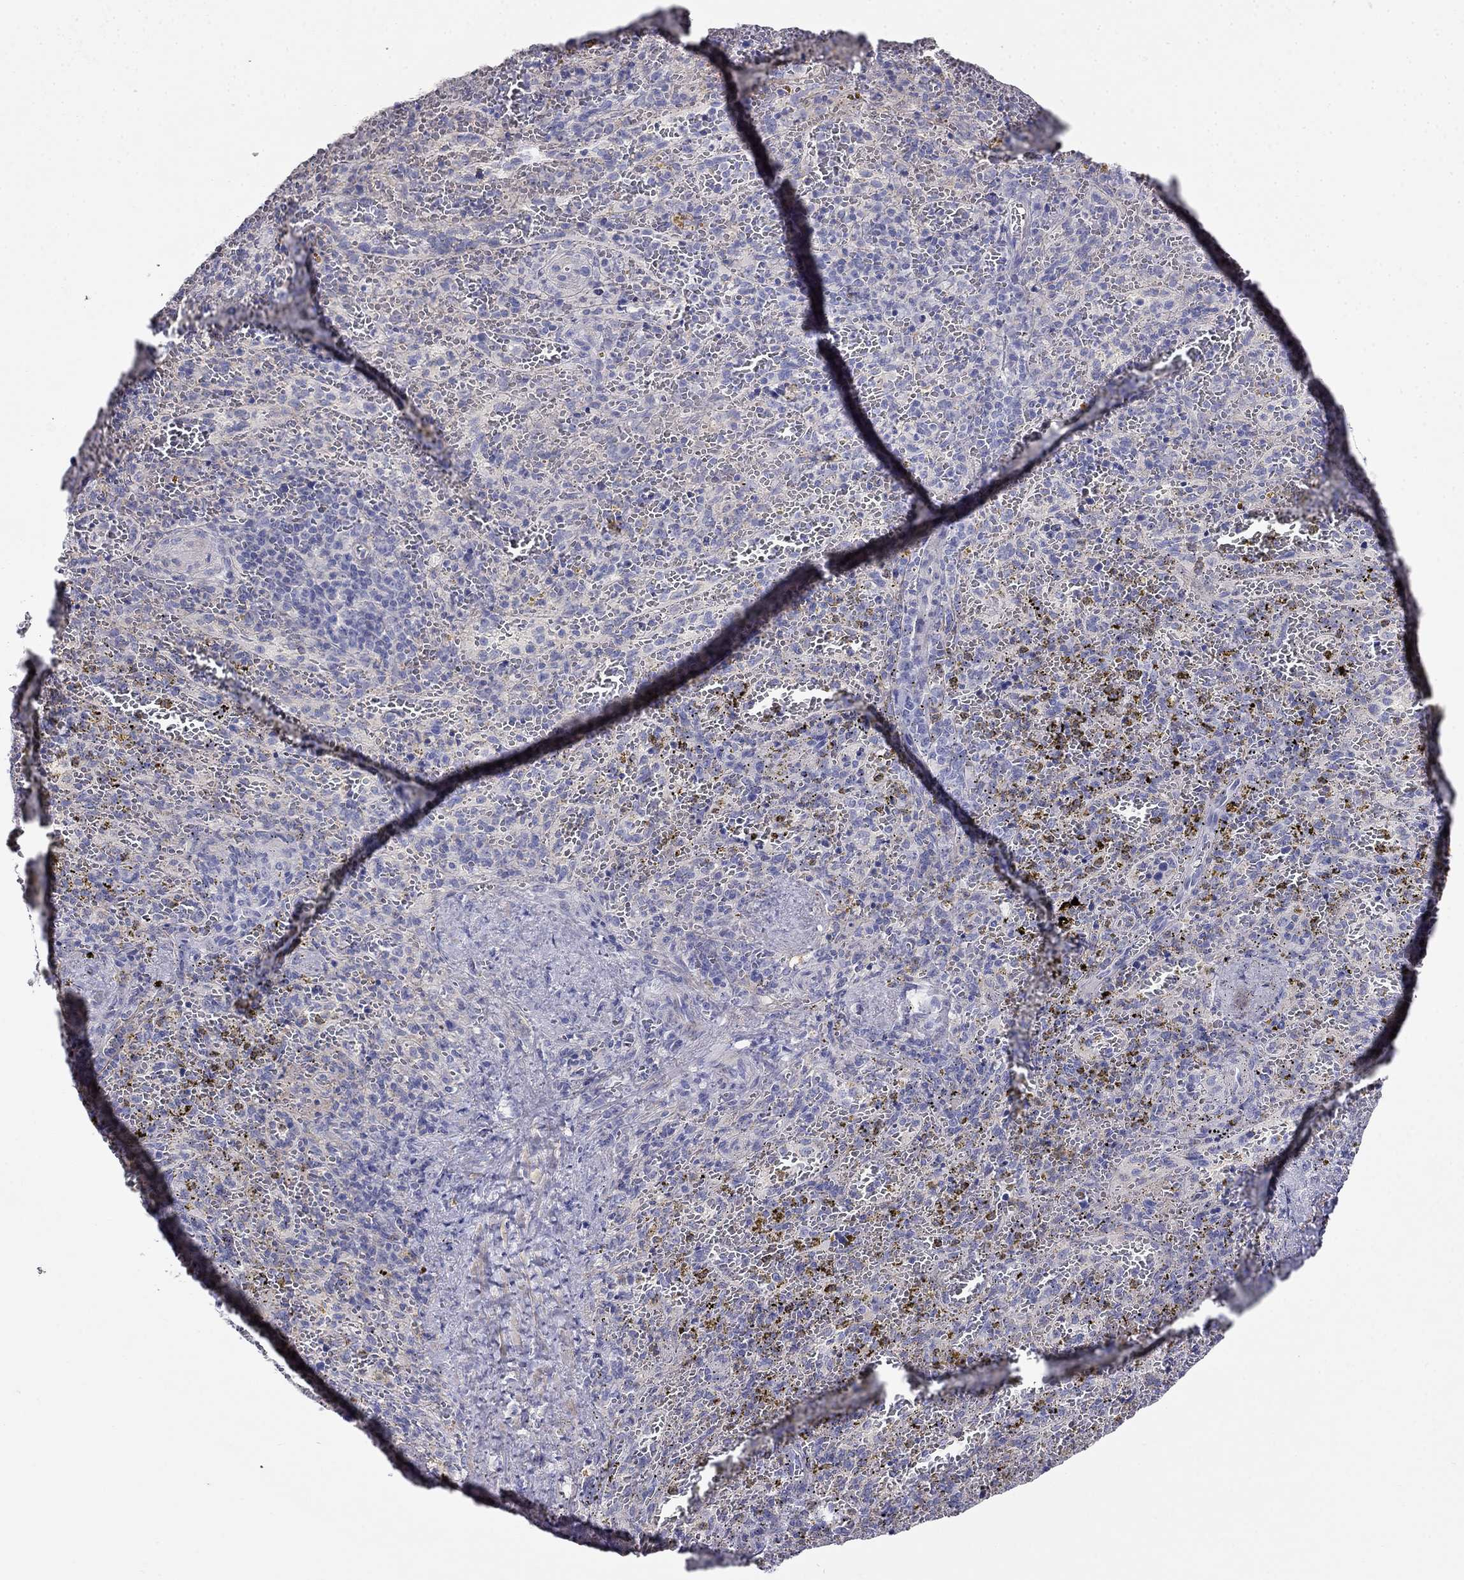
{"staining": {"intensity": "negative", "quantity": "none", "location": "none"}, "tissue": "spleen", "cell_type": "Cells in red pulp", "image_type": "normal", "snomed": [{"axis": "morphology", "description": "Normal tissue, NOS"}, {"axis": "topography", "description": "Spleen"}], "caption": "This image is of normal spleen stained with immunohistochemistry (IHC) to label a protein in brown with the nuclei are counter-stained blue. There is no staining in cells in red pulp. (DAB (3,3'-diaminobenzidine) immunohistochemistry (IHC) with hematoxylin counter stain).", "gene": "LY6H", "patient": {"sex": "female", "age": 50}}